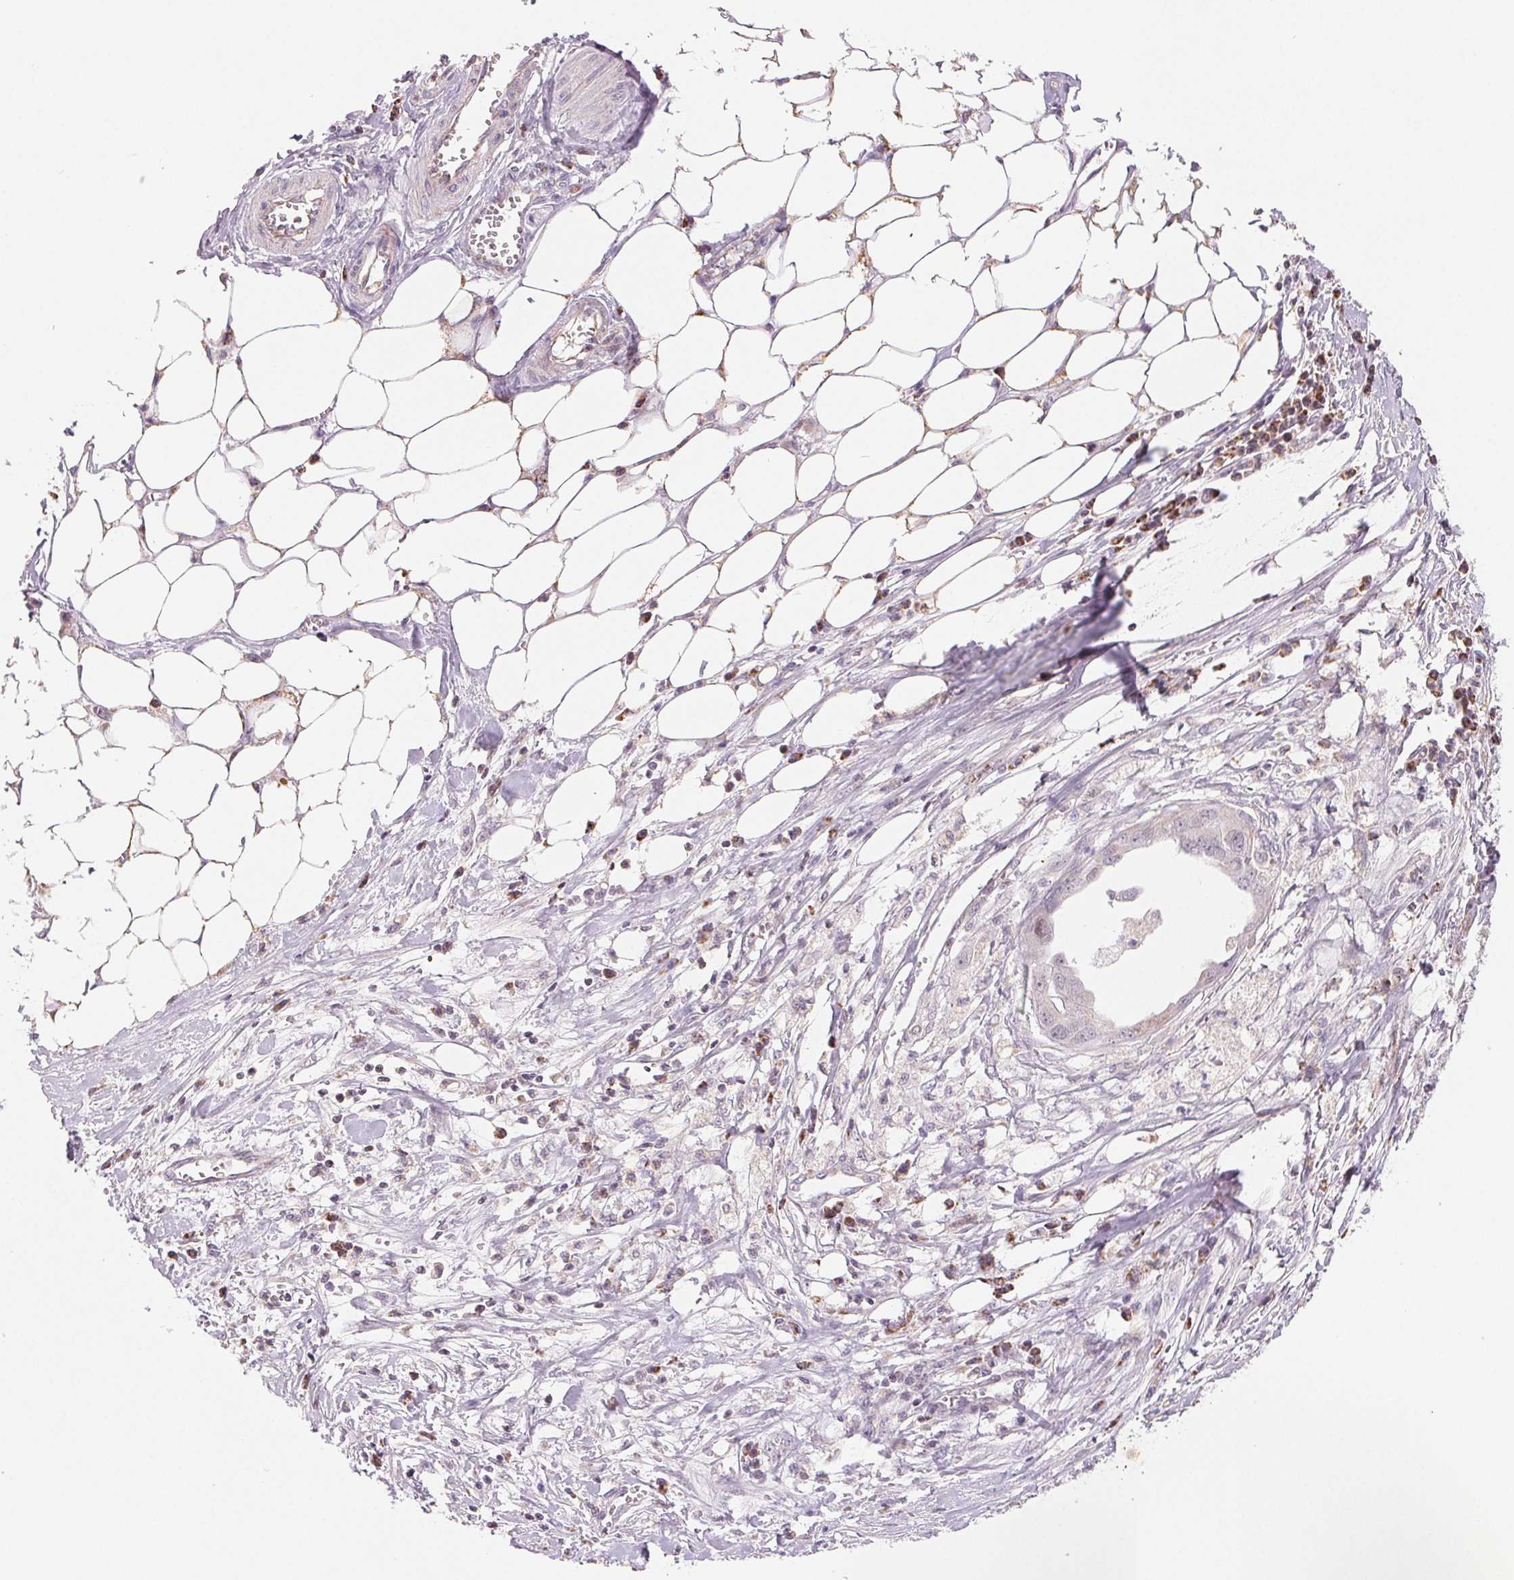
{"staining": {"intensity": "negative", "quantity": "none", "location": "none"}, "tissue": "ovarian cancer", "cell_type": "Tumor cells", "image_type": "cancer", "snomed": [{"axis": "morphology", "description": "Carcinoma, endometroid"}, {"axis": "topography", "description": "Ovary"}], "caption": "A micrograph of human ovarian cancer is negative for staining in tumor cells.", "gene": "HINT2", "patient": {"sex": "female", "age": 70}}